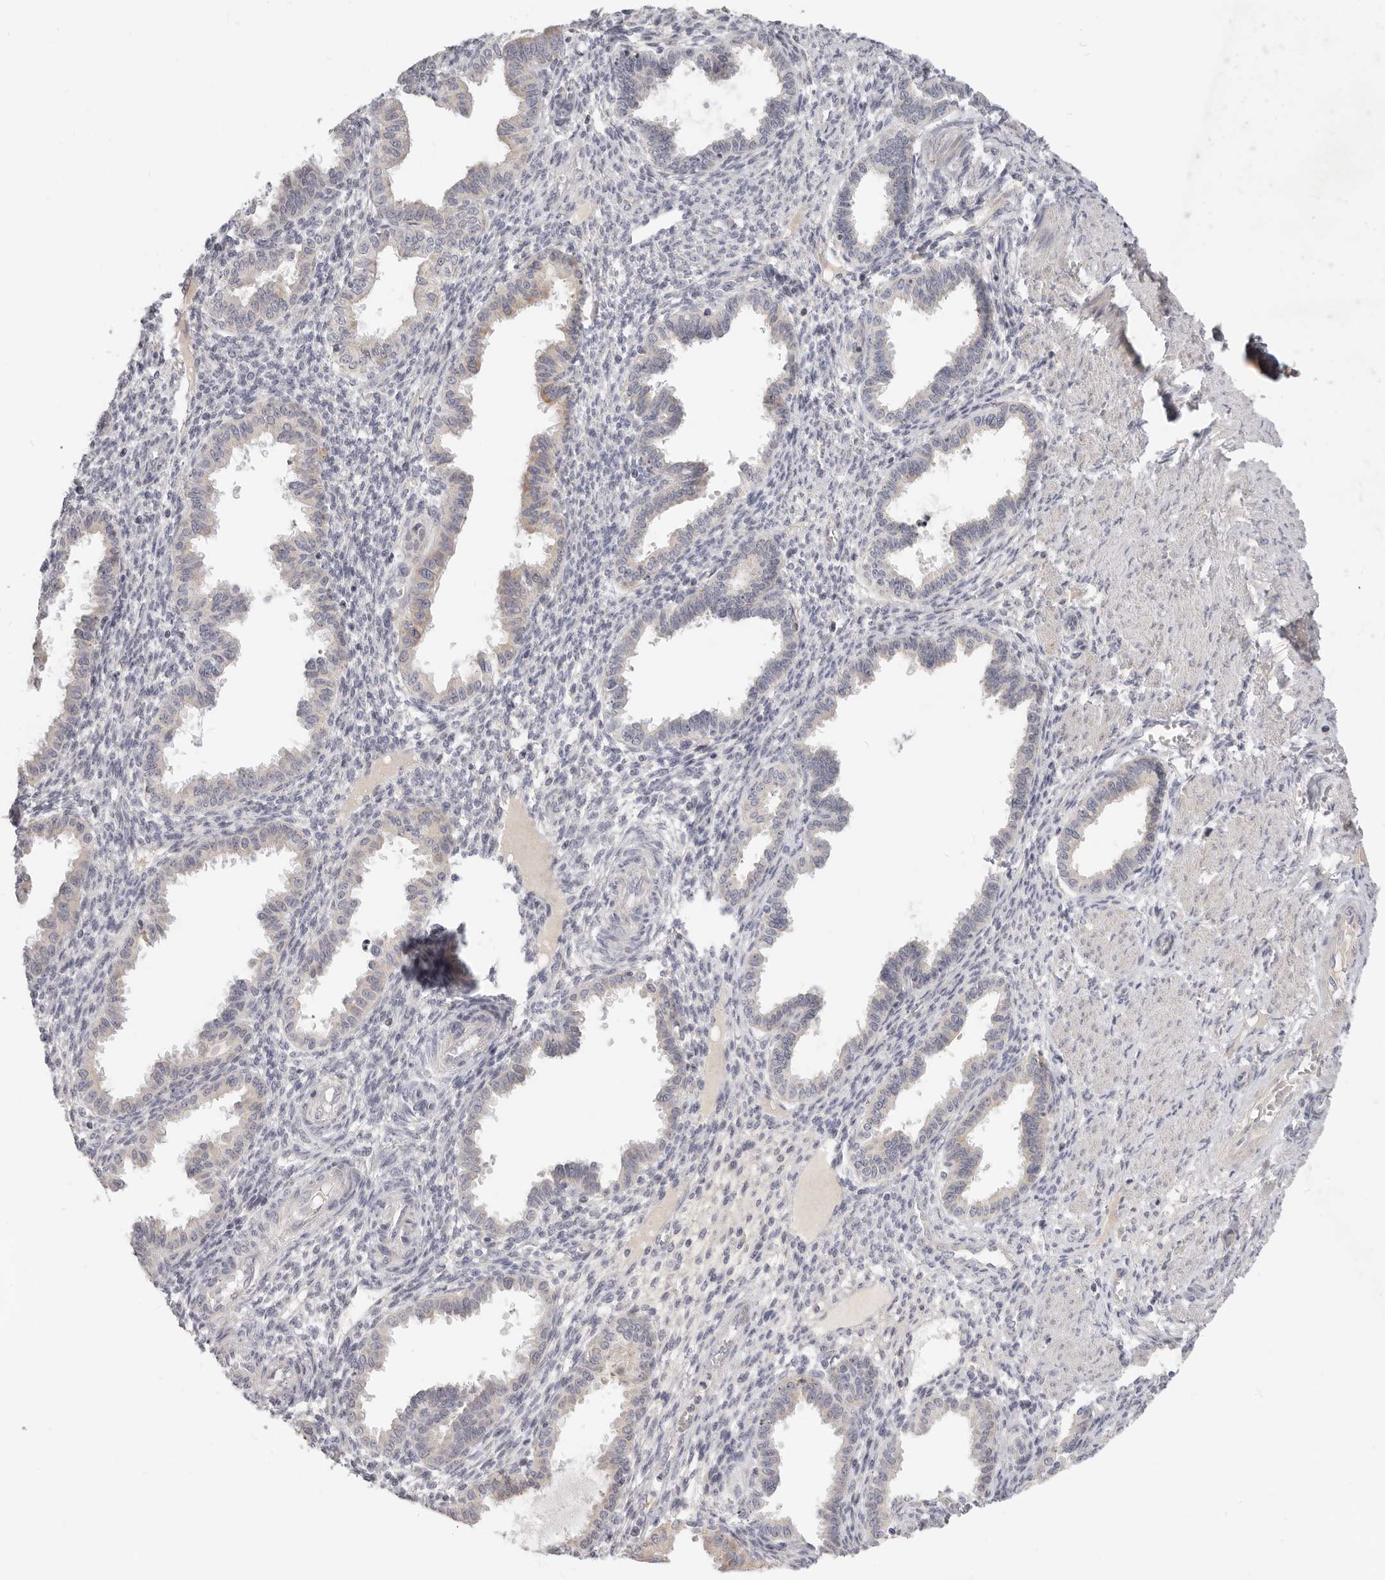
{"staining": {"intensity": "negative", "quantity": "none", "location": "none"}, "tissue": "endometrium", "cell_type": "Cells in endometrial stroma", "image_type": "normal", "snomed": [{"axis": "morphology", "description": "Normal tissue, NOS"}, {"axis": "topography", "description": "Endometrium"}], "caption": "IHC micrograph of benign endometrium: endometrium stained with DAB (3,3'-diaminobenzidine) demonstrates no significant protein expression in cells in endometrial stroma. The staining is performed using DAB brown chromogen with nuclei counter-stained in using hematoxylin.", "gene": "TFB2M", "patient": {"sex": "female", "age": 33}}